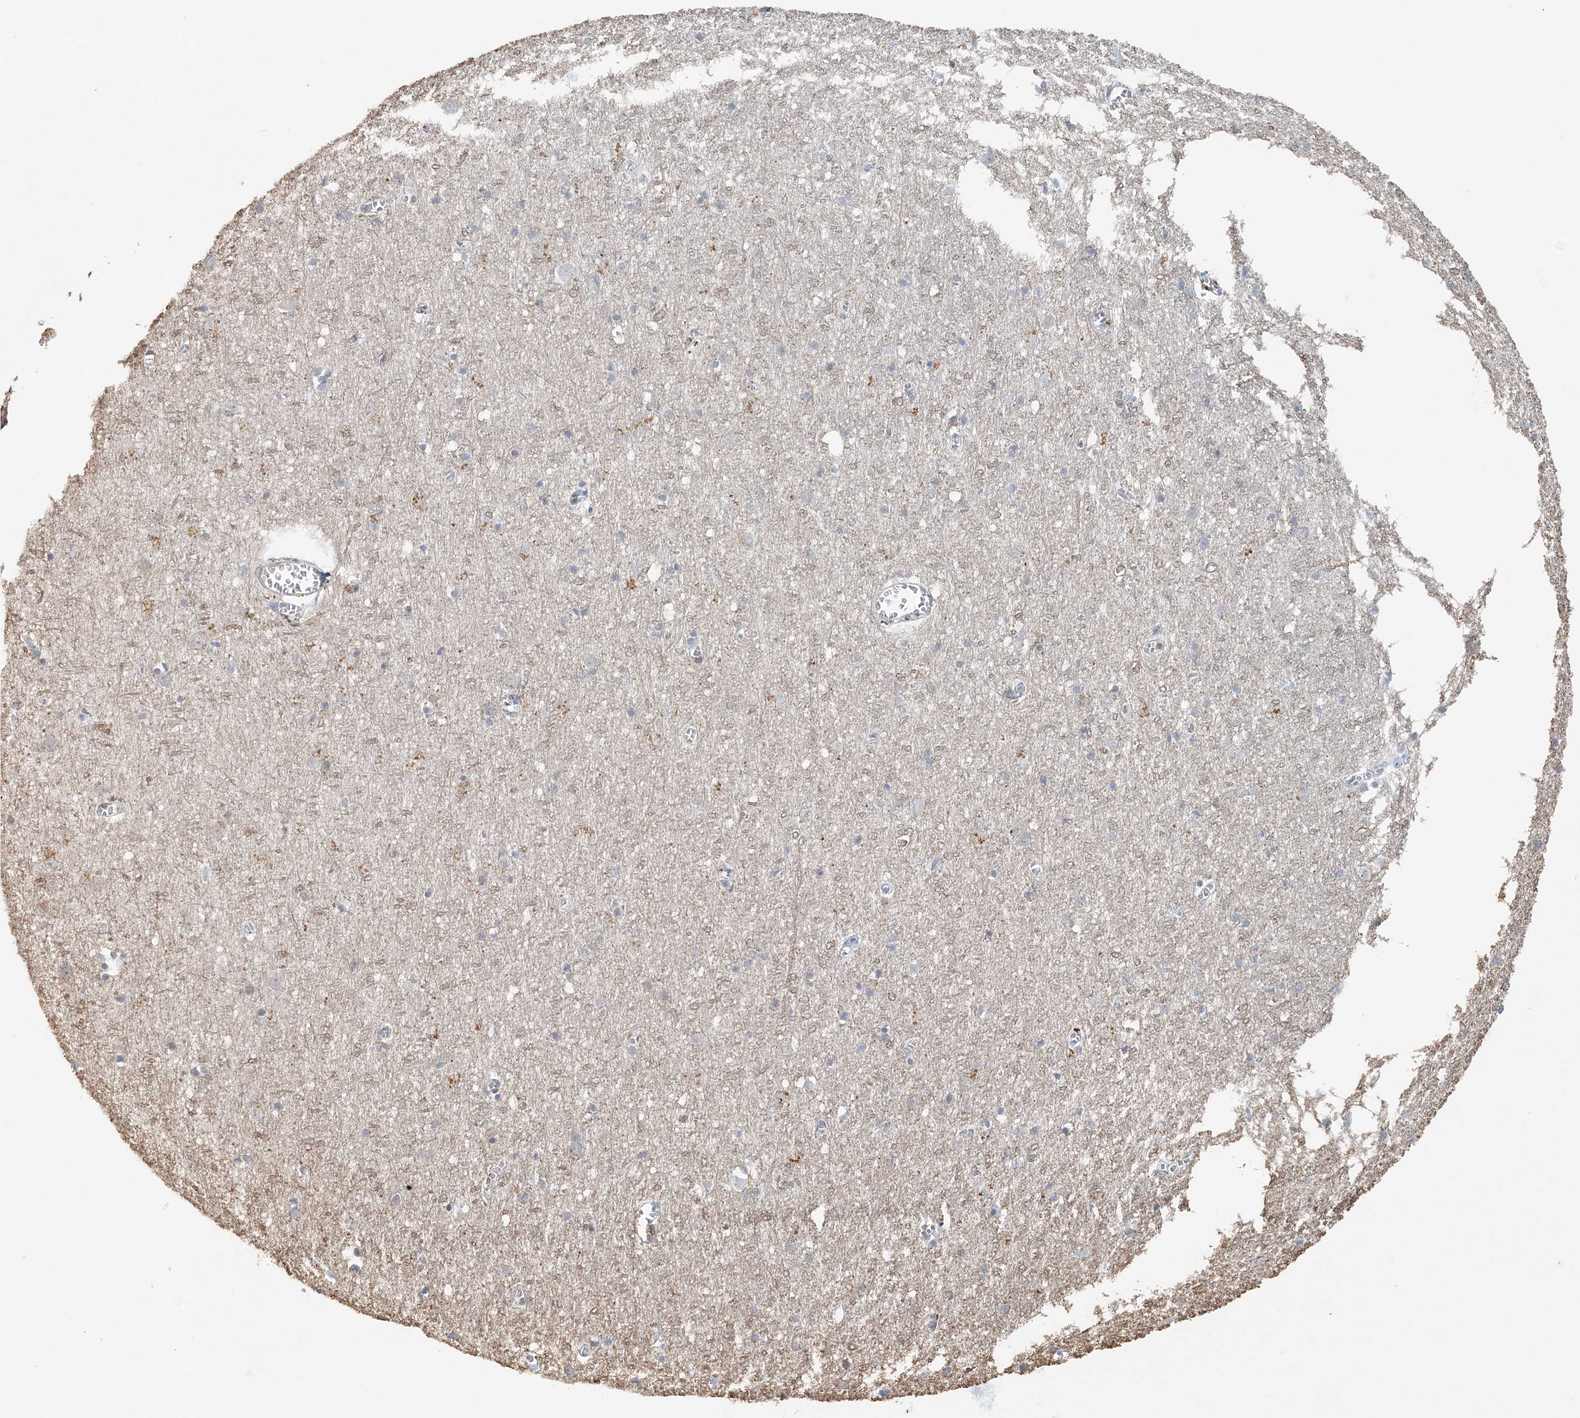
{"staining": {"intensity": "negative", "quantity": "none", "location": "none"}, "tissue": "cerebral cortex", "cell_type": "Endothelial cells", "image_type": "normal", "snomed": [{"axis": "morphology", "description": "Normal tissue, NOS"}, {"axis": "topography", "description": "Cerebral cortex"}], "caption": "The immunohistochemistry (IHC) histopathology image has no significant positivity in endothelial cells of cerebral cortex.", "gene": "FAM110A", "patient": {"sex": "female", "age": 64}}